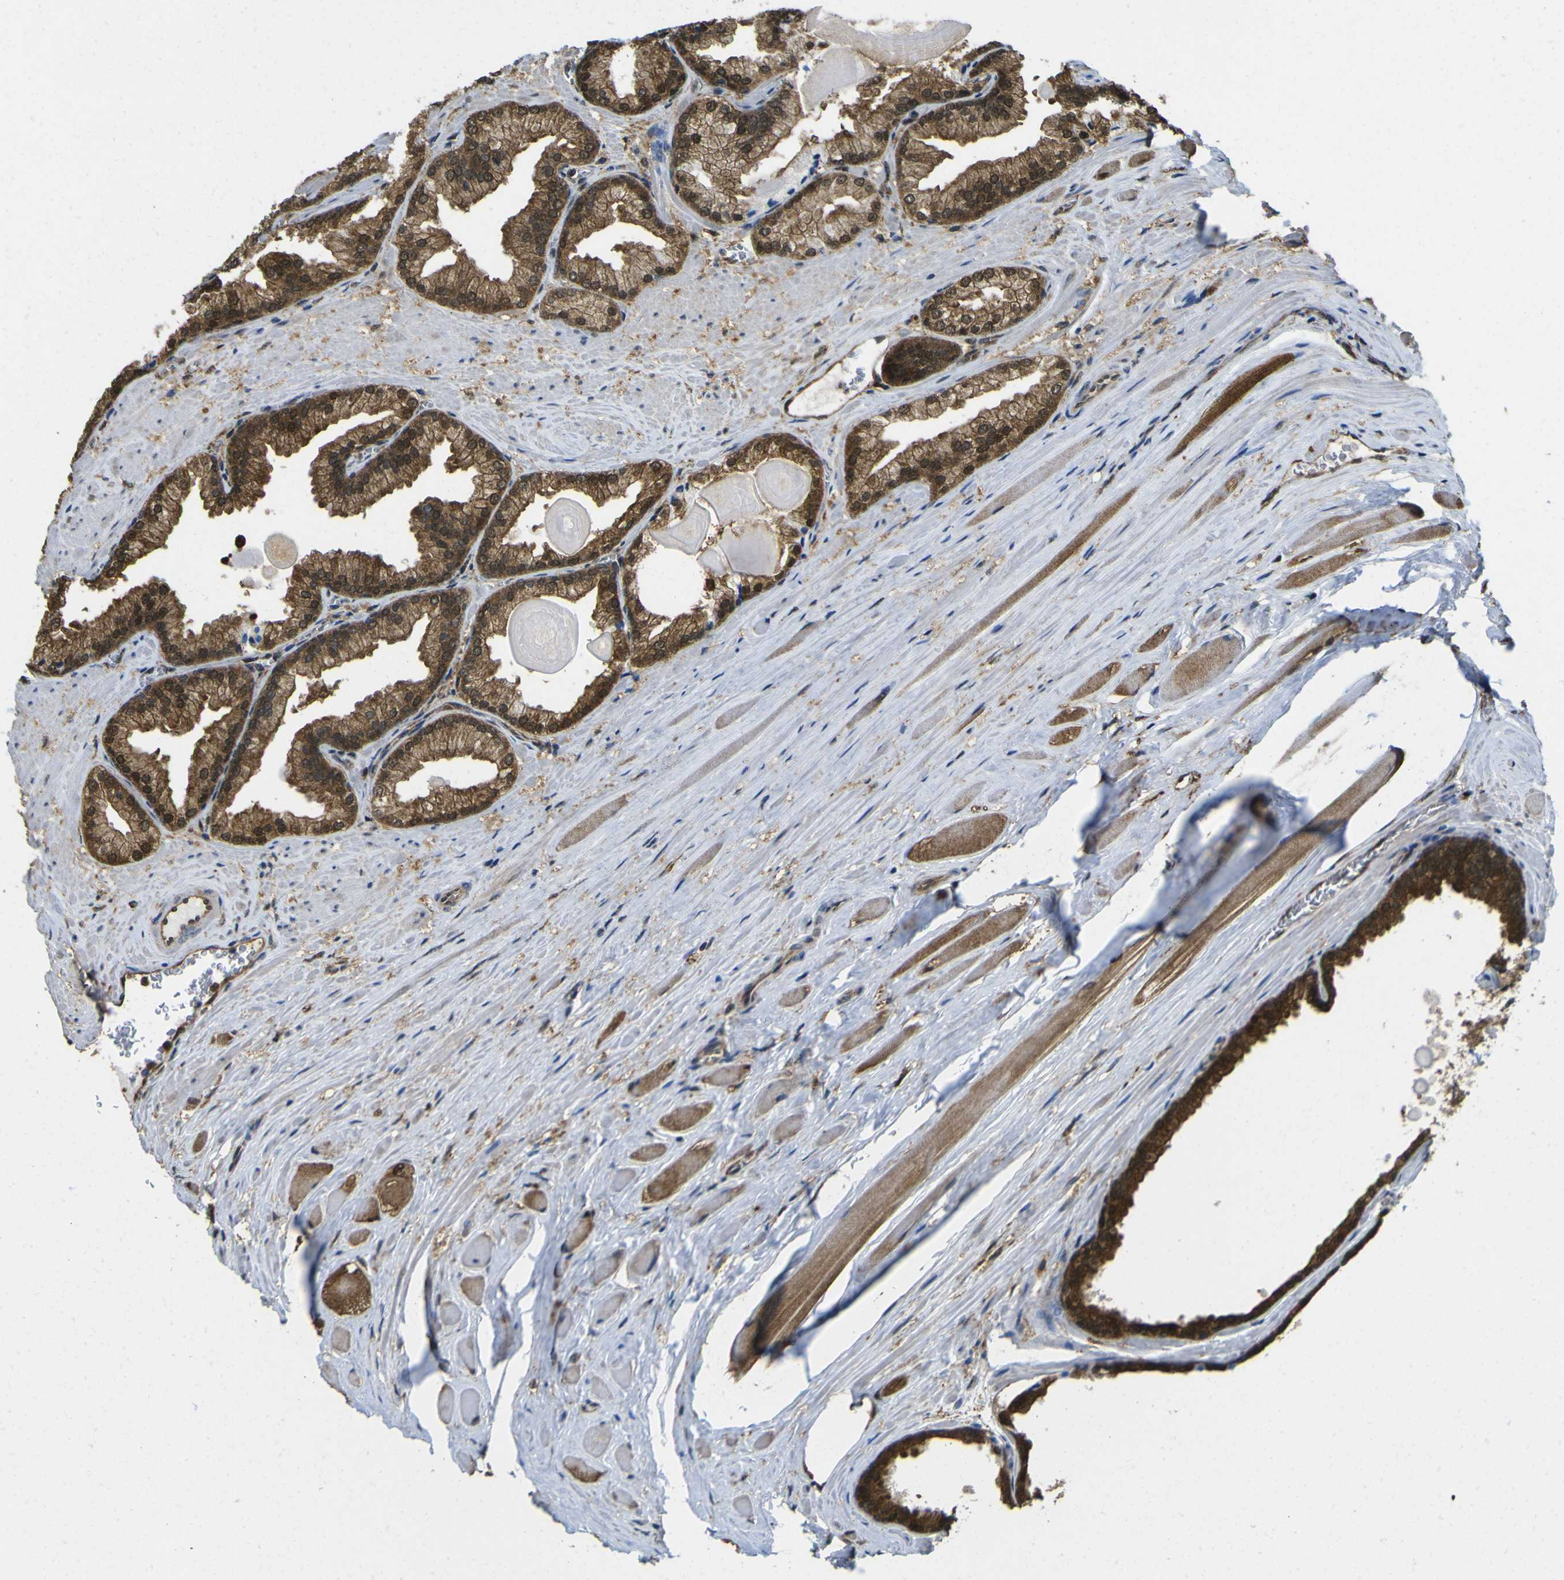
{"staining": {"intensity": "moderate", "quantity": ">75%", "location": "cytoplasmic/membranous,nuclear"}, "tissue": "prostate cancer", "cell_type": "Tumor cells", "image_type": "cancer", "snomed": [{"axis": "morphology", "description": "Adenocarcinoma, Low grade"}, {"axis": "topography", "description": "Prostate"}], "caption": "IHC of human prostate cancer displays medium levels of moderate cytoplasmic/membranous and nuclear positivity in approximately >75% of tumor cells. Using DAB (brown) and hematoxylin (blue) stains, captured at high magnification using brightfield microscopy.", "gene": "YWHAG", "patient": {"sex": "male", "age": 59}}